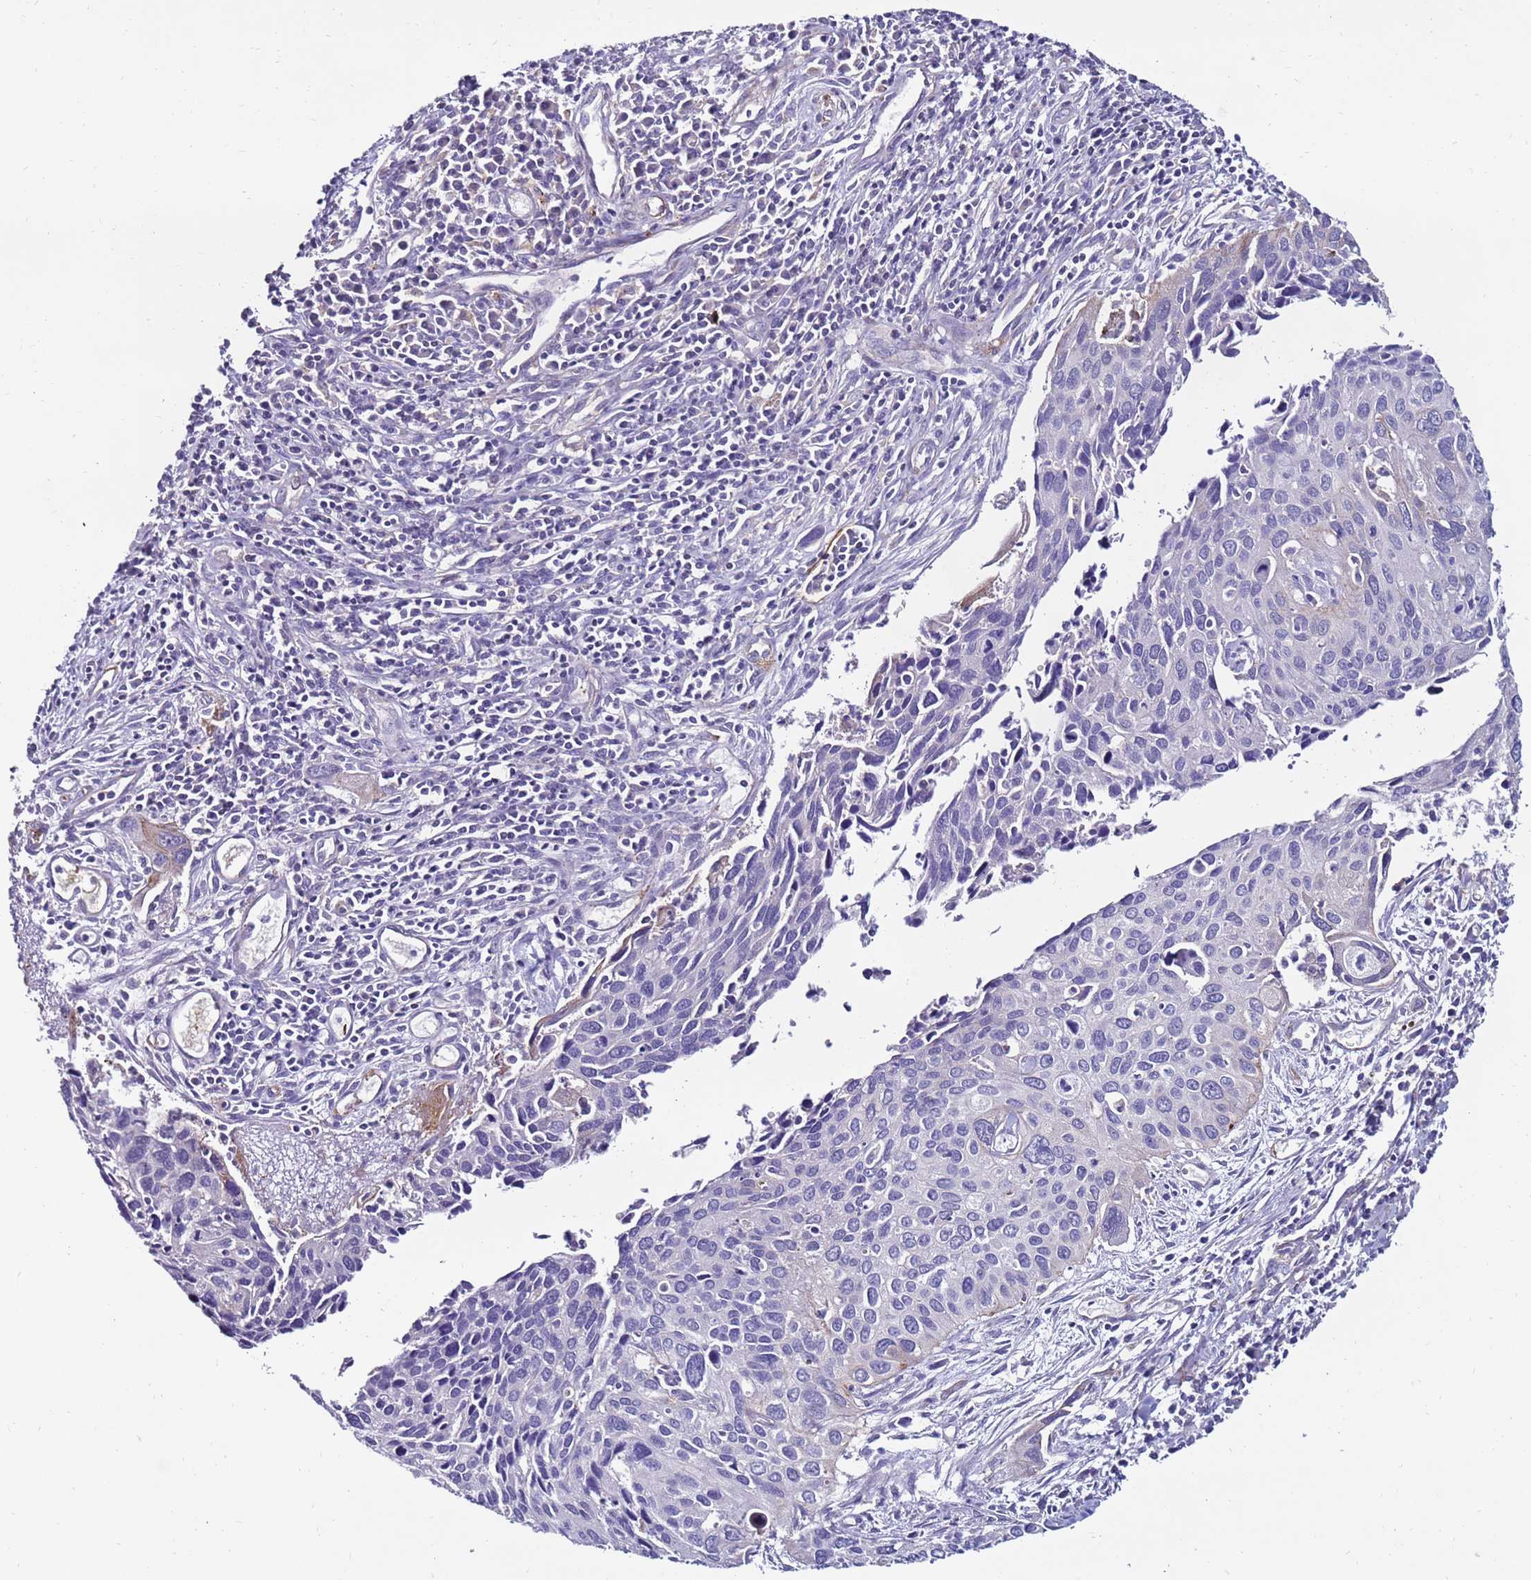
{"staining": {"intensity": "negative", "quantity": "none", "location": "none"}, "tissue": "cervical cancer", "cell_type": "Tumor cells", "image_type": "cancer", "snomed": [{"axis": "morphology", "description": "Squamous cell carcinoma, NOS"}, {"axis": "topography", "description": "Cervix"}], "caption": "Histopathology image shows no significant protein staining in tumor cells of squamous cell carcinoma (cervical).", "gene": "CLEC4M", "patient": {"sex": "female", "age": 55}}